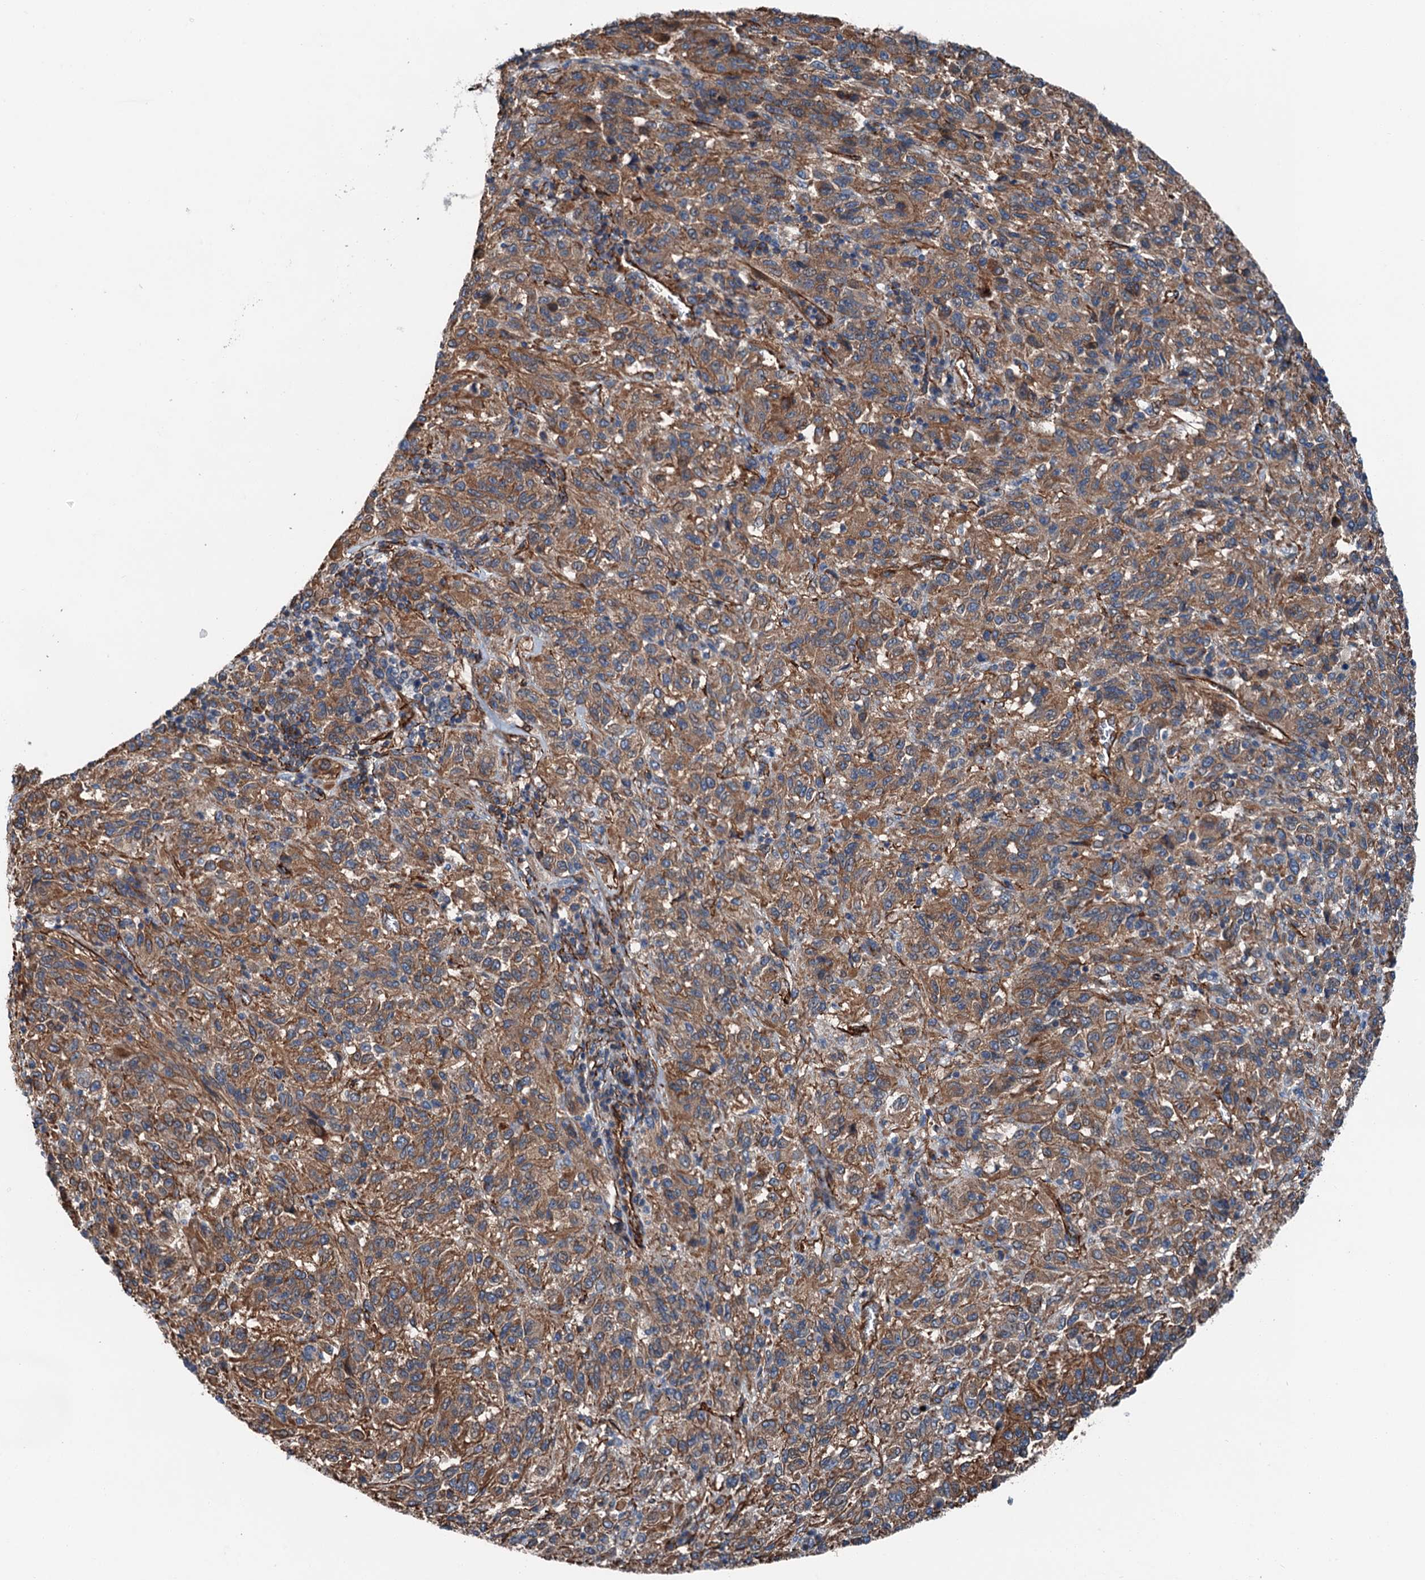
{"staining": {"intensity": "moderate", "quantity": ">75%", "location": "cytoplasmic/membranous"}, "tissue": "melanoma", "cell_type": "Tumor cells", "image_type": "cancer", "snomed": [{"axis": "morphology", "description": "Malignant melanoma, Metastatic site"}, {"axis": "topography", "description": "Lung"}], "caption": "Melanoma was stained to show a protein in brown. There is medium levels of moderate cytoplasmic/membranous expression in approximately >75% of tumor cells.", "gene": "NMRAL1", "patient": {"sex": "male", "age": 64}}